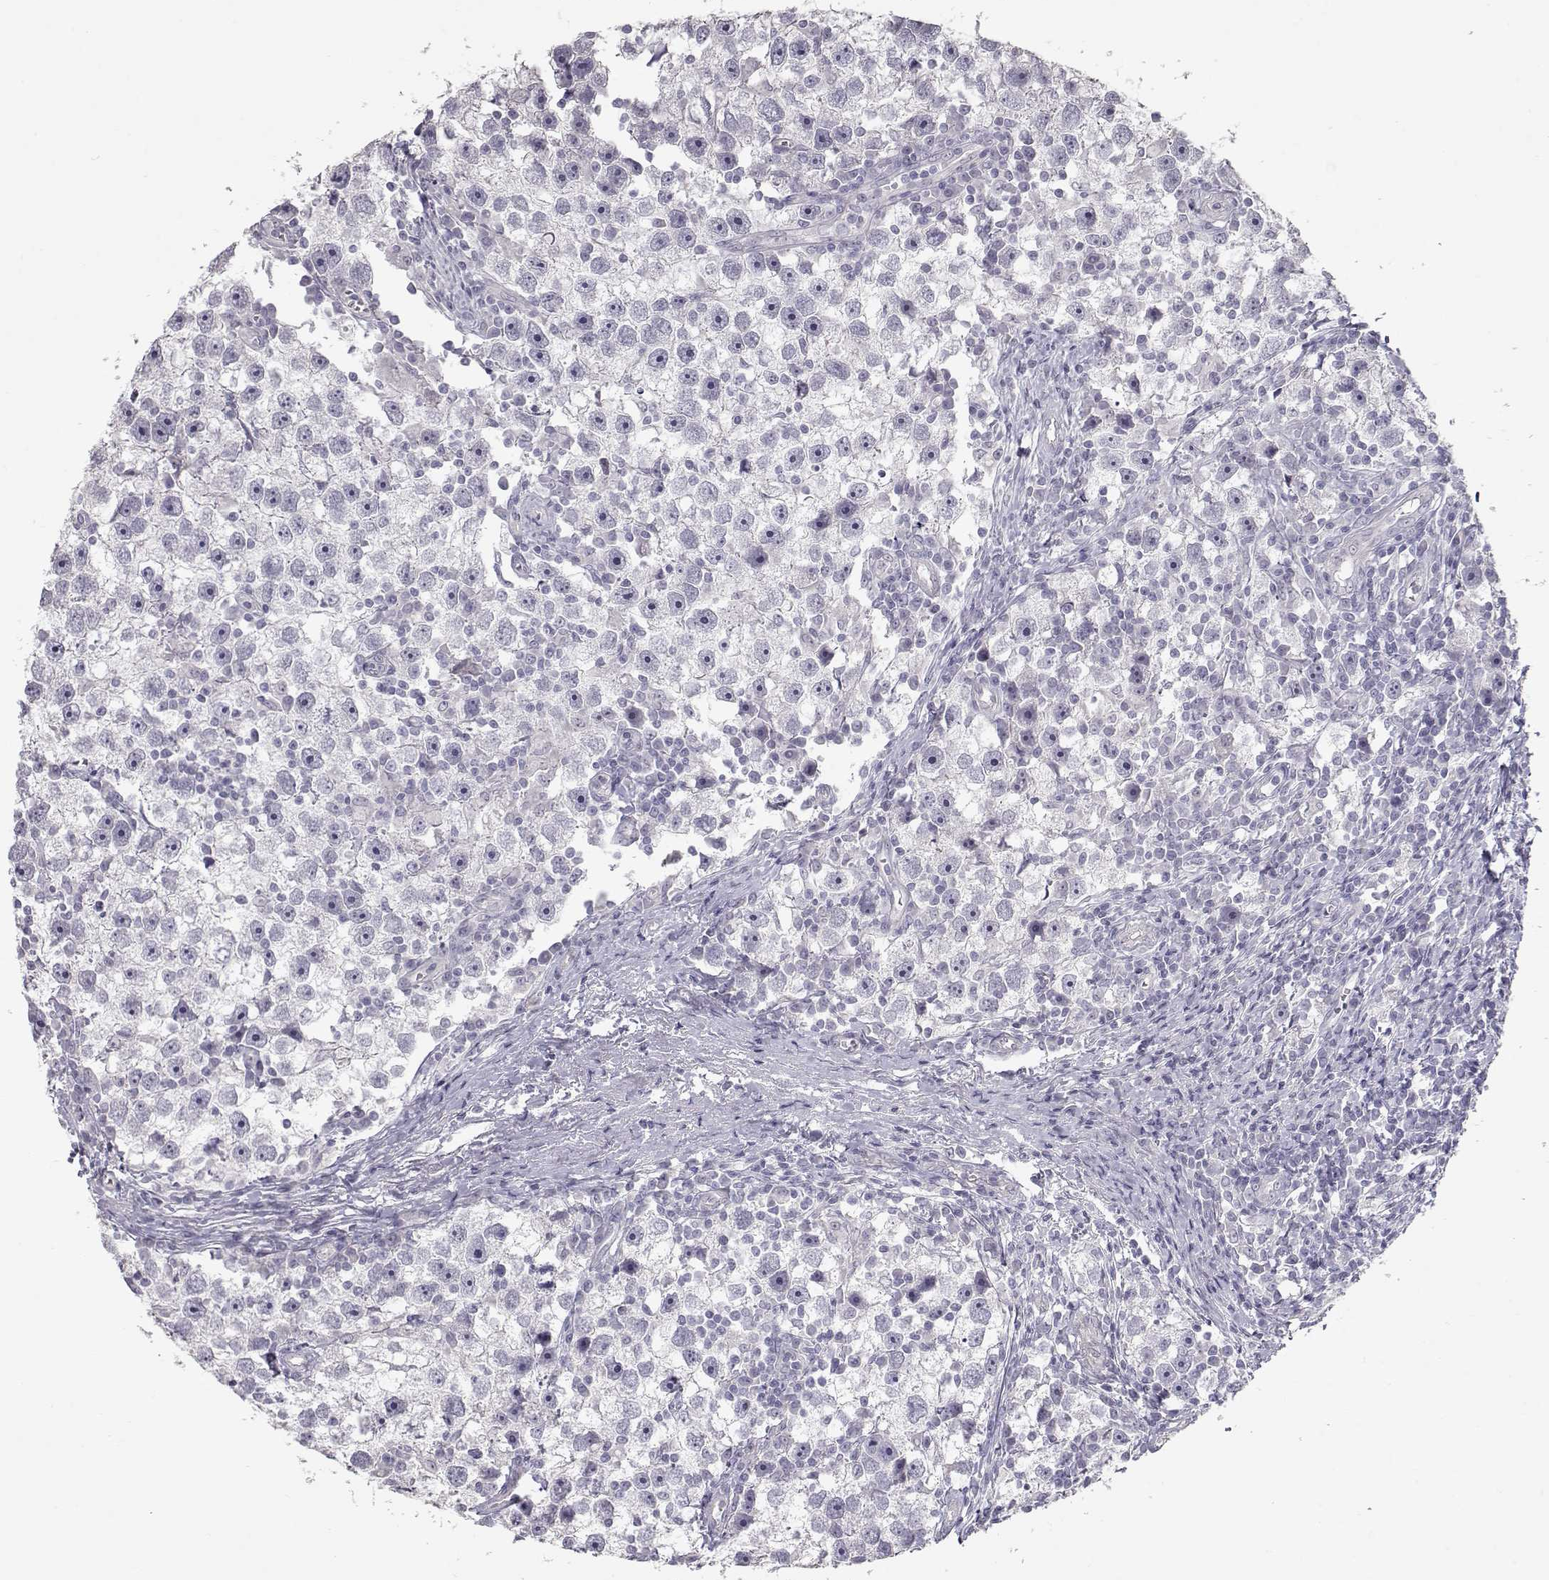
{"staining": {"intensity": "negative", "quantity": "none", "location": "none"}, "tissue": "testis cancer", "cell_type": "Tumor cells", "image_type": "cancer", "snomed": [{"axis": "morphology", "description": "Seminoma, NOS"}, {"axis": "topography", "description": "Testis"}], "caption": "Immunohistochemistry (IHC) photomicrograph of neoplastic tissue: human testis seminoma stained with DAB displays no significant protein positivity in tumor cells. (DAB immunohistochemistry (IHC) with hematoxylin counter stain).", "gene": "SLC18A1", "patient": {"sex": "male", "age": 30}}